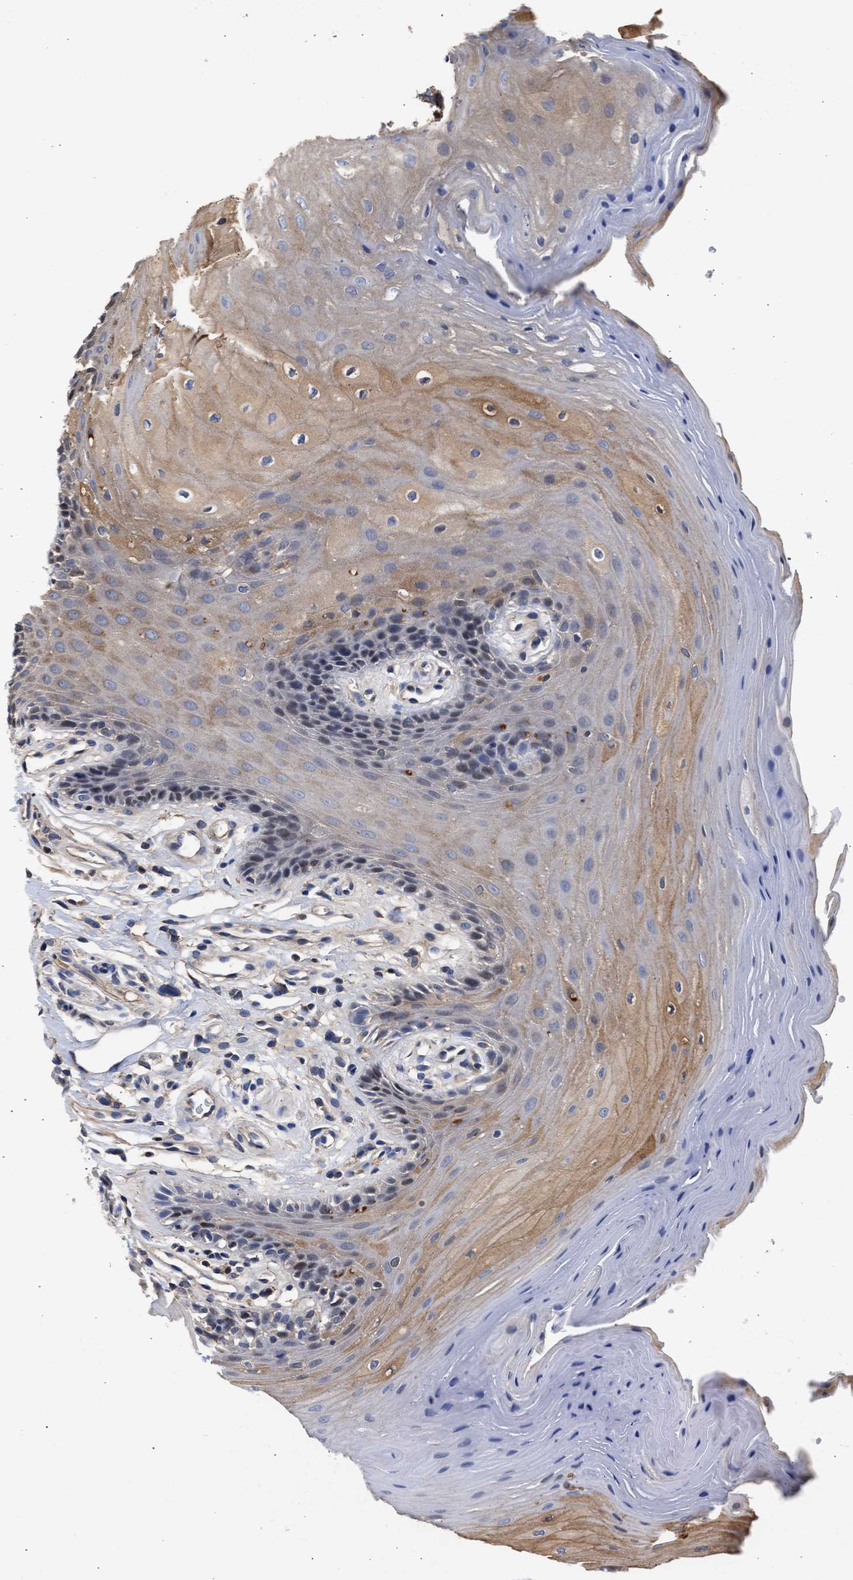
{"staining": {"intensity": "moderate", "quantity": "<25%", "location": "cytoplasmic/membranous"}, "tissue": "oral mucosa", "cell_type": "Squamous epithelial cells", "image_type": "normal", "snomed": [{"axis": "morphology", "description": "Normal tissue, NOS"}, {"axis": "morphology", "description": "Squamous cell carcinoma, NOS"}, {"axis": "topography", "description": "Oral tissue"}, {"axis": "topography", "description": "Head-Neck"}], "caption": "Protein staining demonstrates moderate cytoplasmic/membranous staining in about <25% of squamous epithelial cells in normal oral mucosa.", "gene": "MAS1L", "patient": {"sex": "male", "age": 71}}